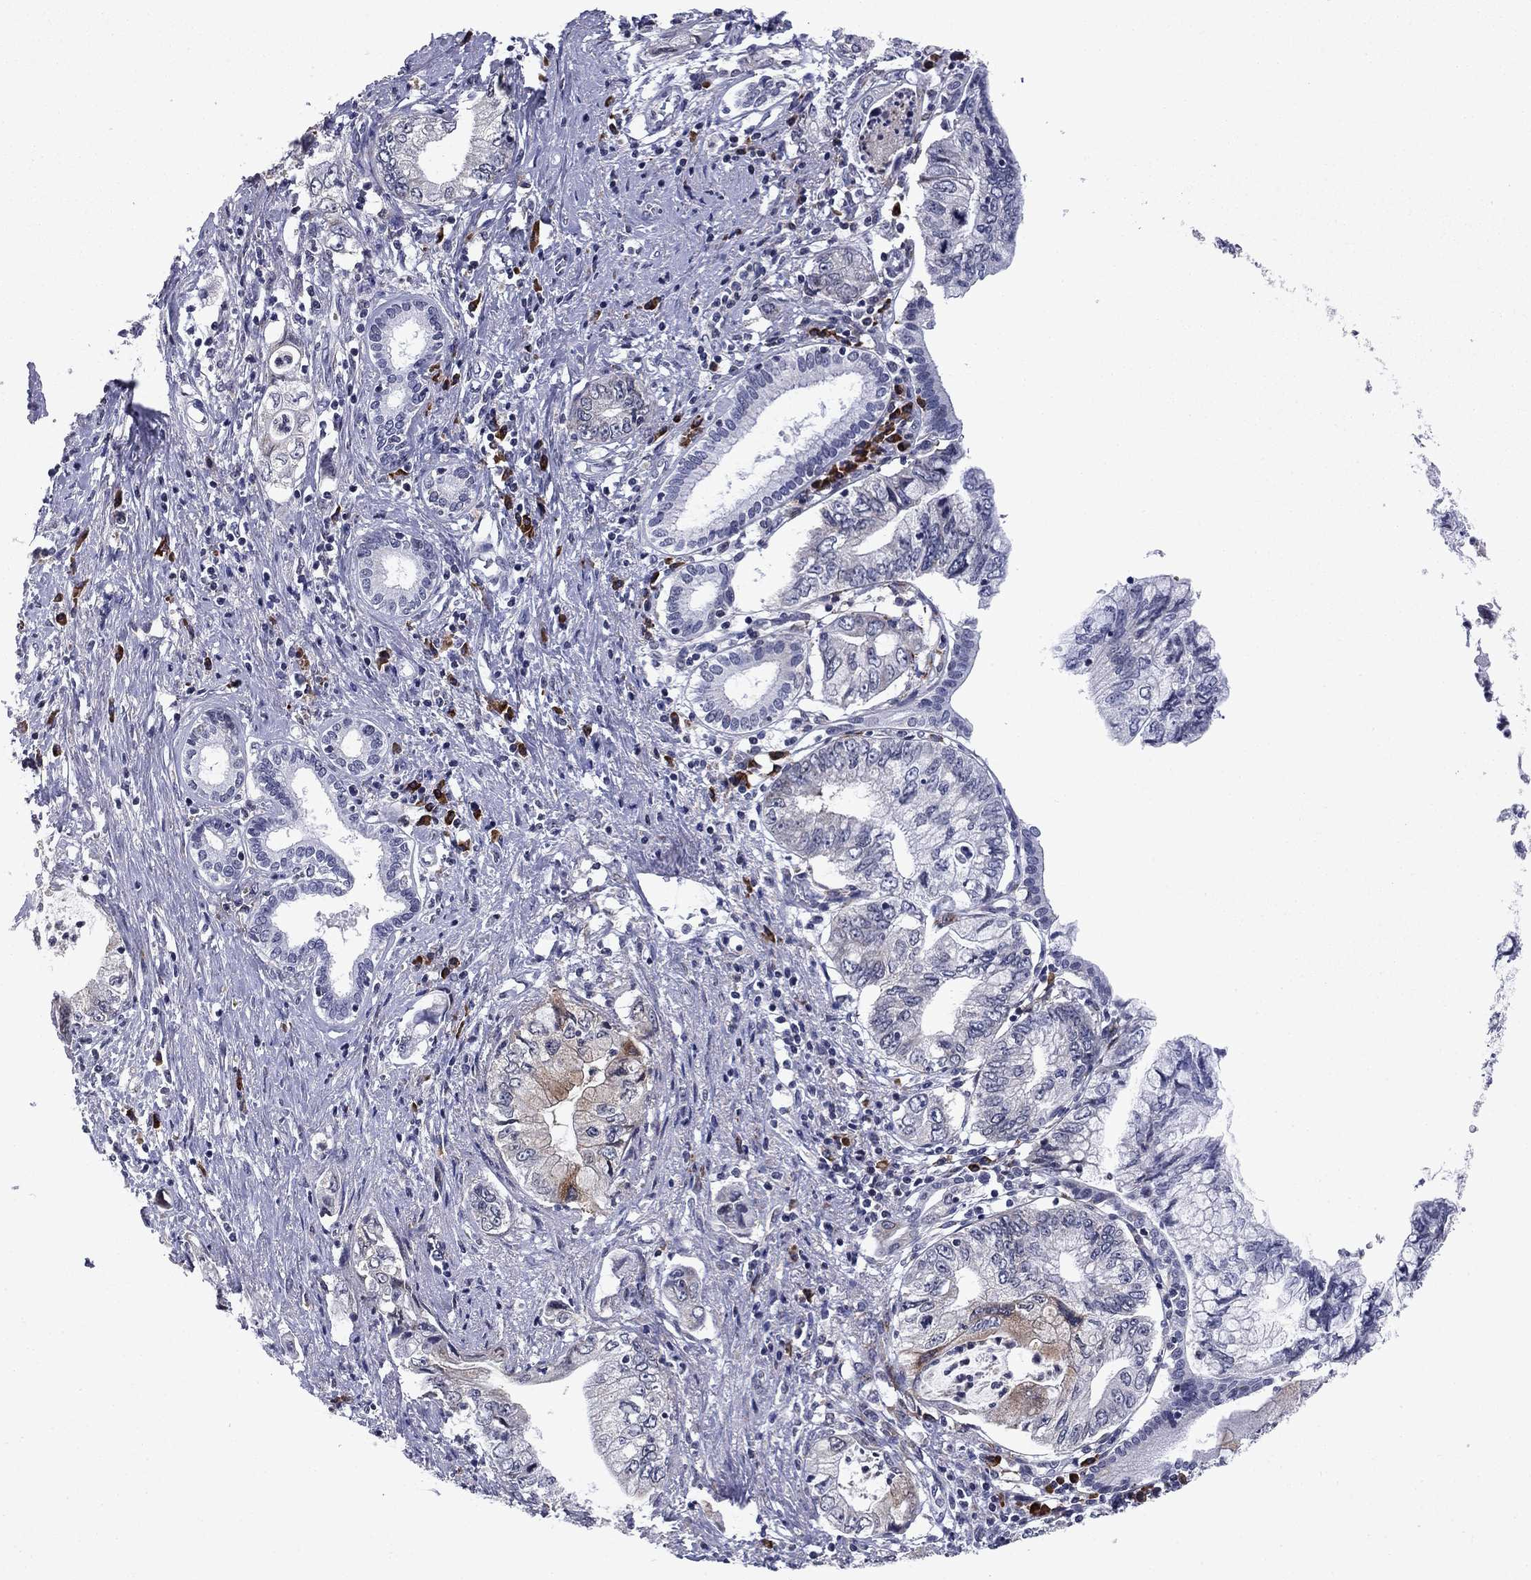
{"staining": {"intensity": "weak", "quantity": "<25%", "location": "cytoplasmic/membranous"}, "tissue": "pancreatic cancer", "cell_type": "Tumor cells", "image_type": "cancer", "snomed": [{"axis": "morphology", "description": "Adenocarcinoma, NOS"}, {"axis": "topography", "description": "Pancreas"}], "caption": "There is no significant positivity in tumor cells of pancreatic cancer.", "gene": "ECM1", "patient": {"sex": "female", "age": 73}}